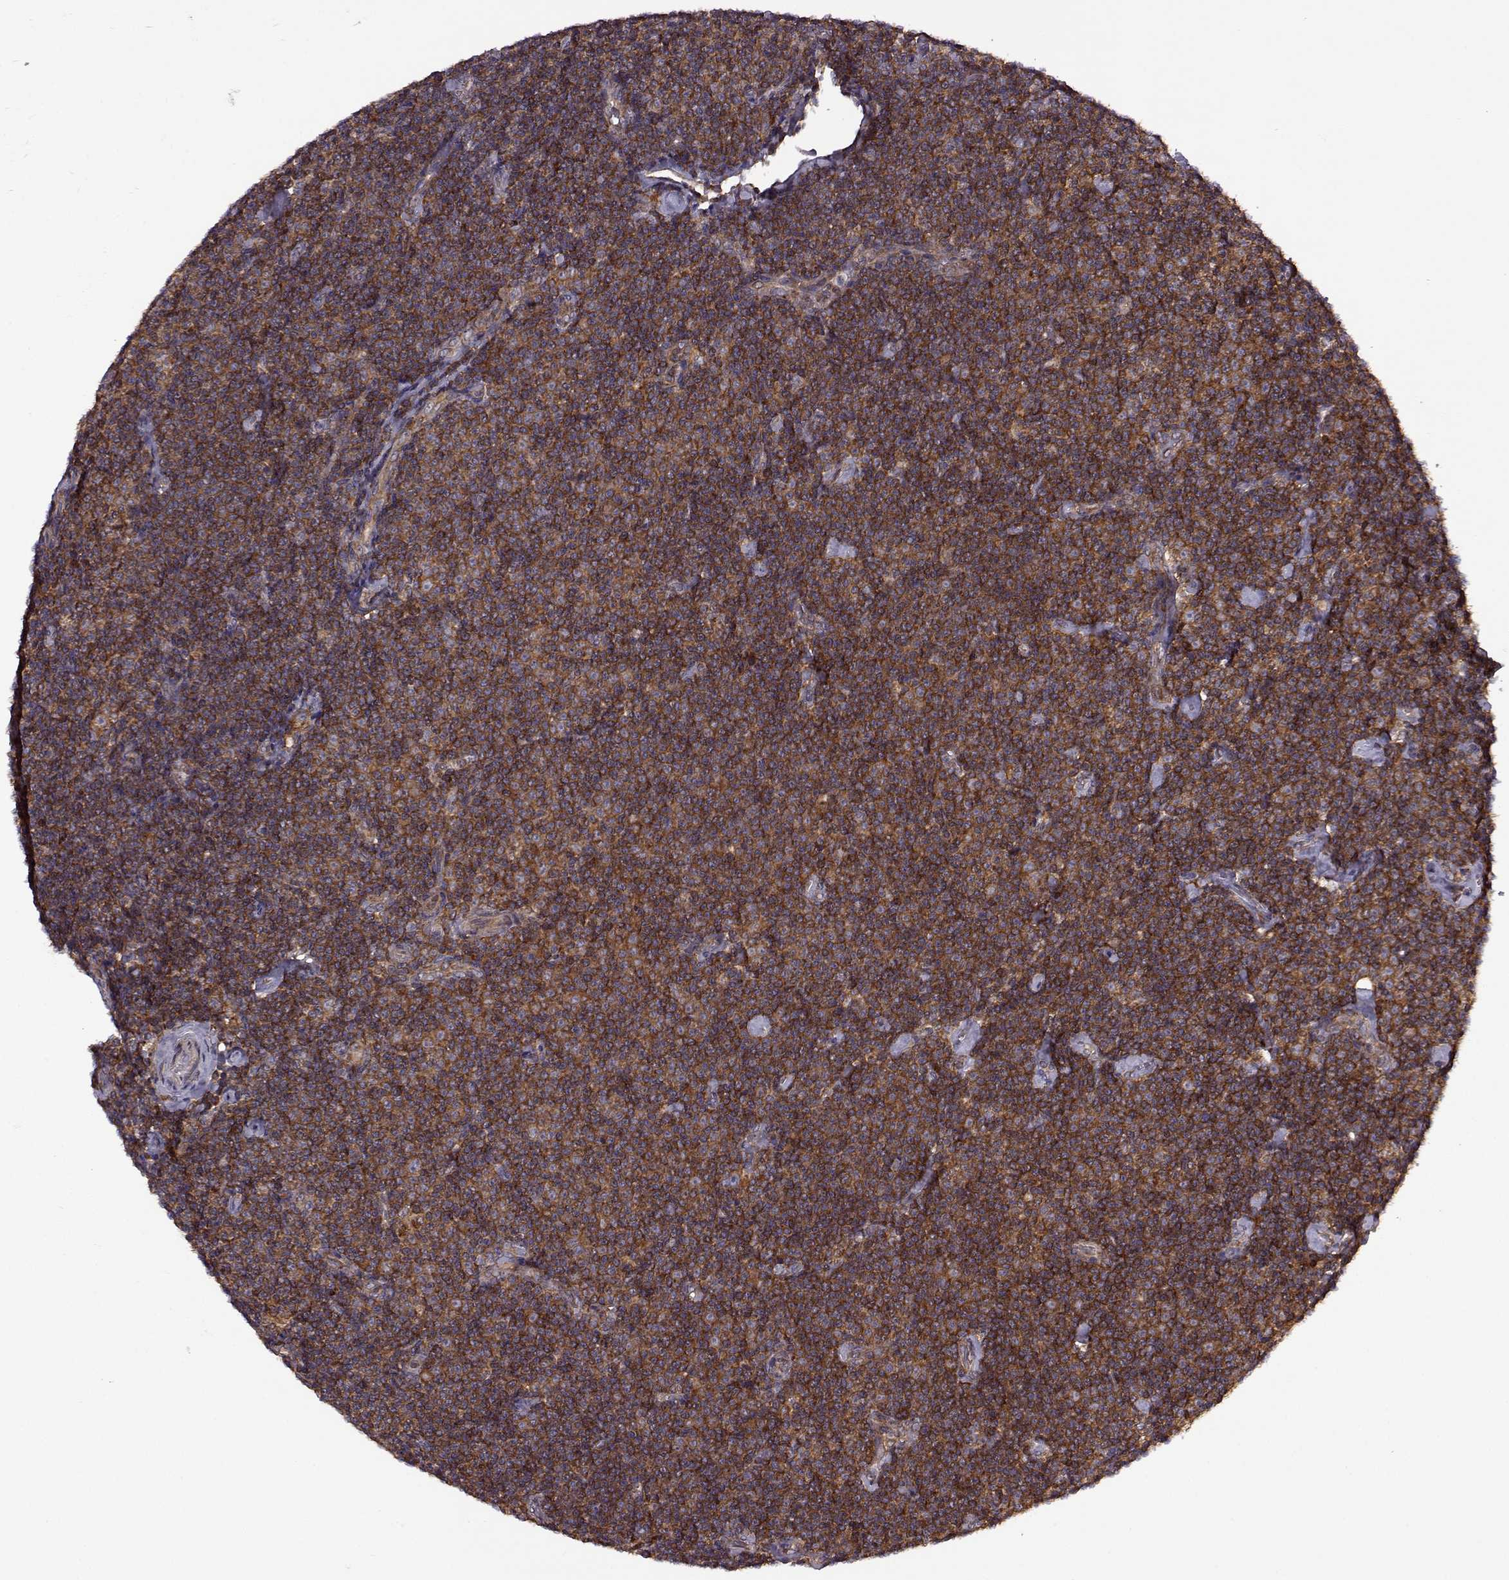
{"staining": {"intensity": "strong", "quantity": ">75%", "location": "cytoplasmic/membranous"}, "tissue": "lymphoma", "cell_type": "Tumor cells", "image_type": "cancer", "snomed": [{"axis": "morphology", "description": "Malignant lymphoma, non-Hodgkin's type, Low grade"}, {"axis": "topography", "description": "Lymph node"}], "caption": "This is an image of IHC staining of lymphoma, which shows strong positivity in the cytoplasmic/membranous of tumor cells.", "gene": "URI1", "patient": {"sex": "male", "age": 81}}